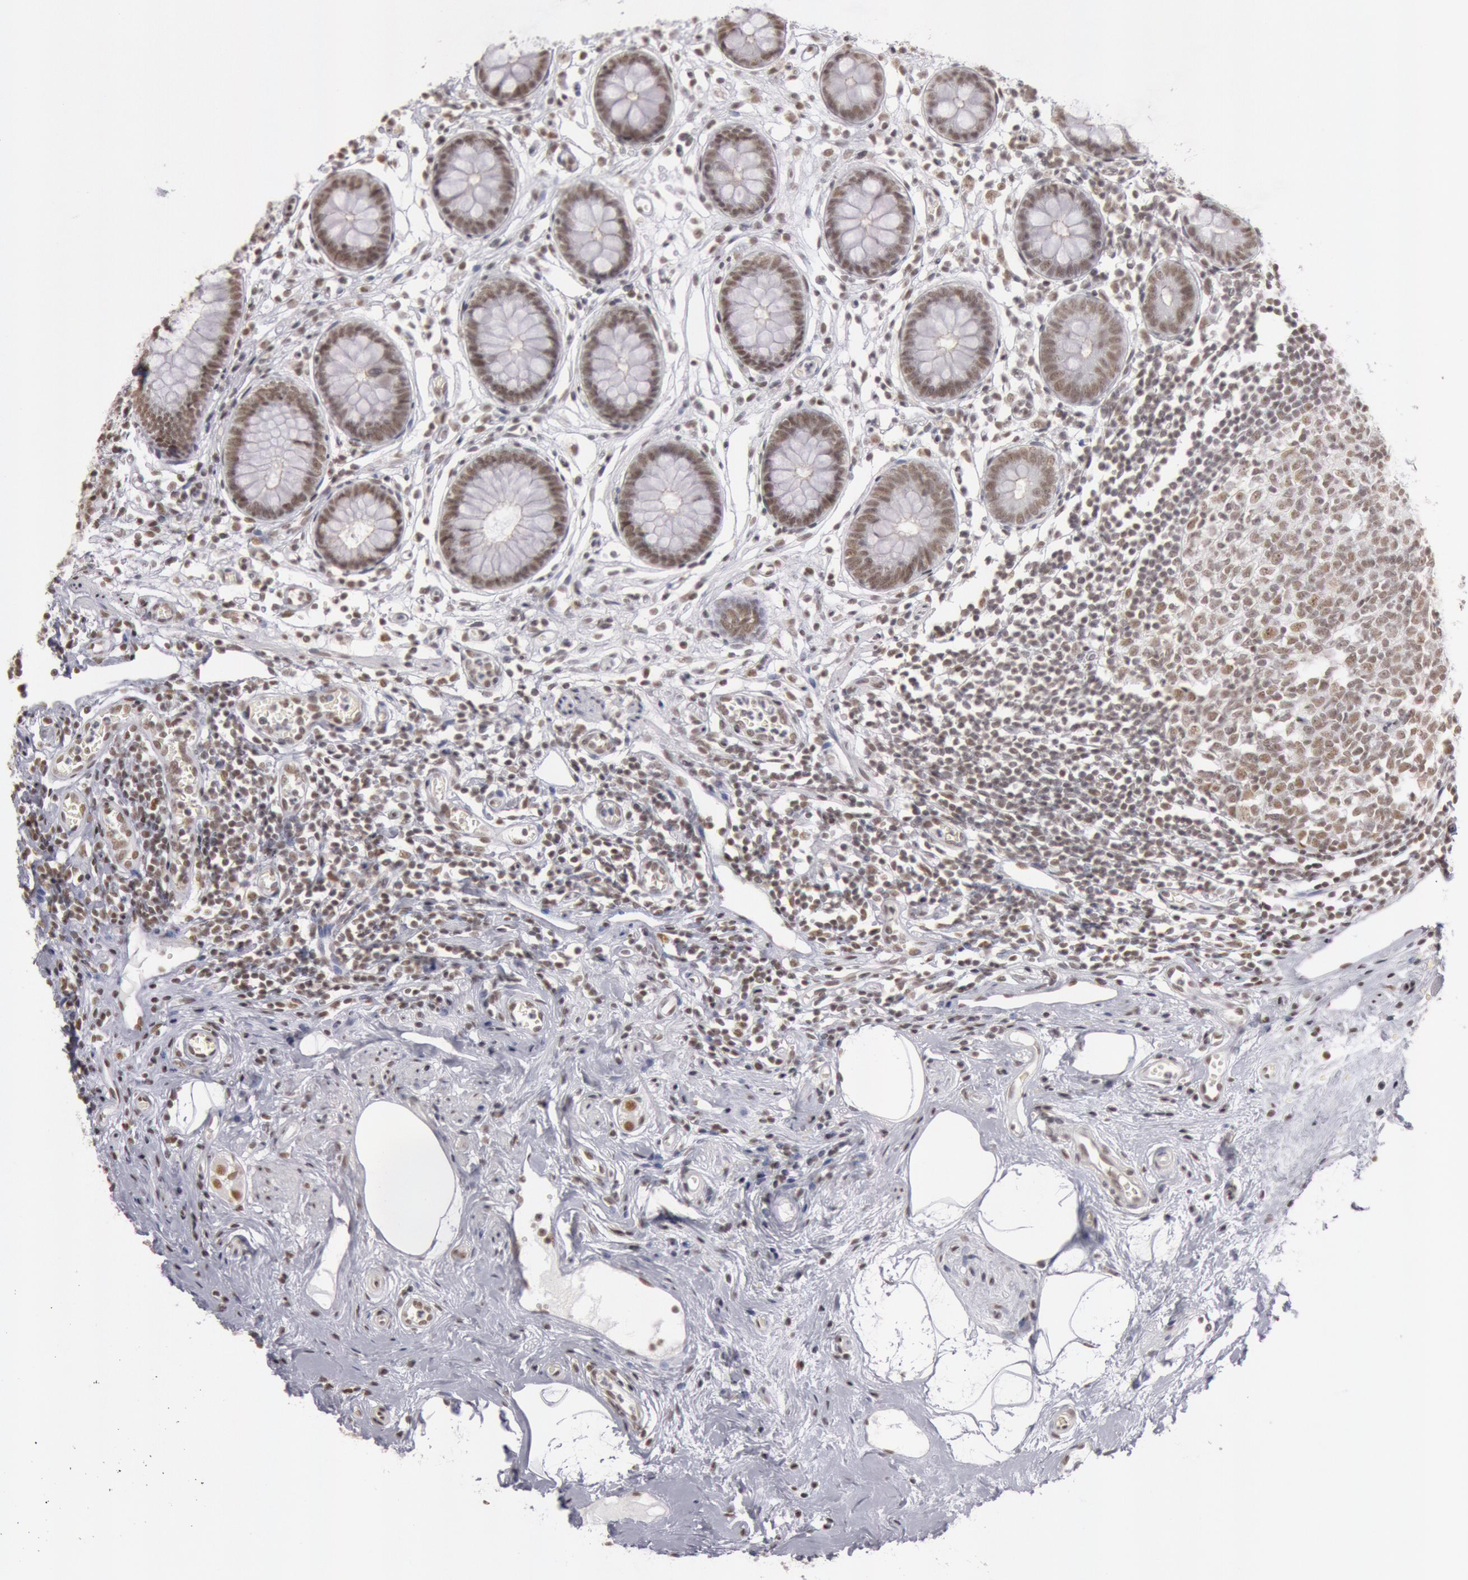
{"staining": {"intensity": "strong", "quantity": ">75%", "location": "nuclear"}, "tissue": "appendix", "cell_type": "Glandular cells", "image_type": "normal", "snomed": [{"axis": "morphology", "description": "Normal tissue, NOS"}, {"axis": "topography", "description": "Appendix"}], "caption": "A brown stain labels strong nuclear positivity of a protein in glandular cells of normal appendix.", "gene": "ESS2", "patient": {"sex": "male", "age": 38}}